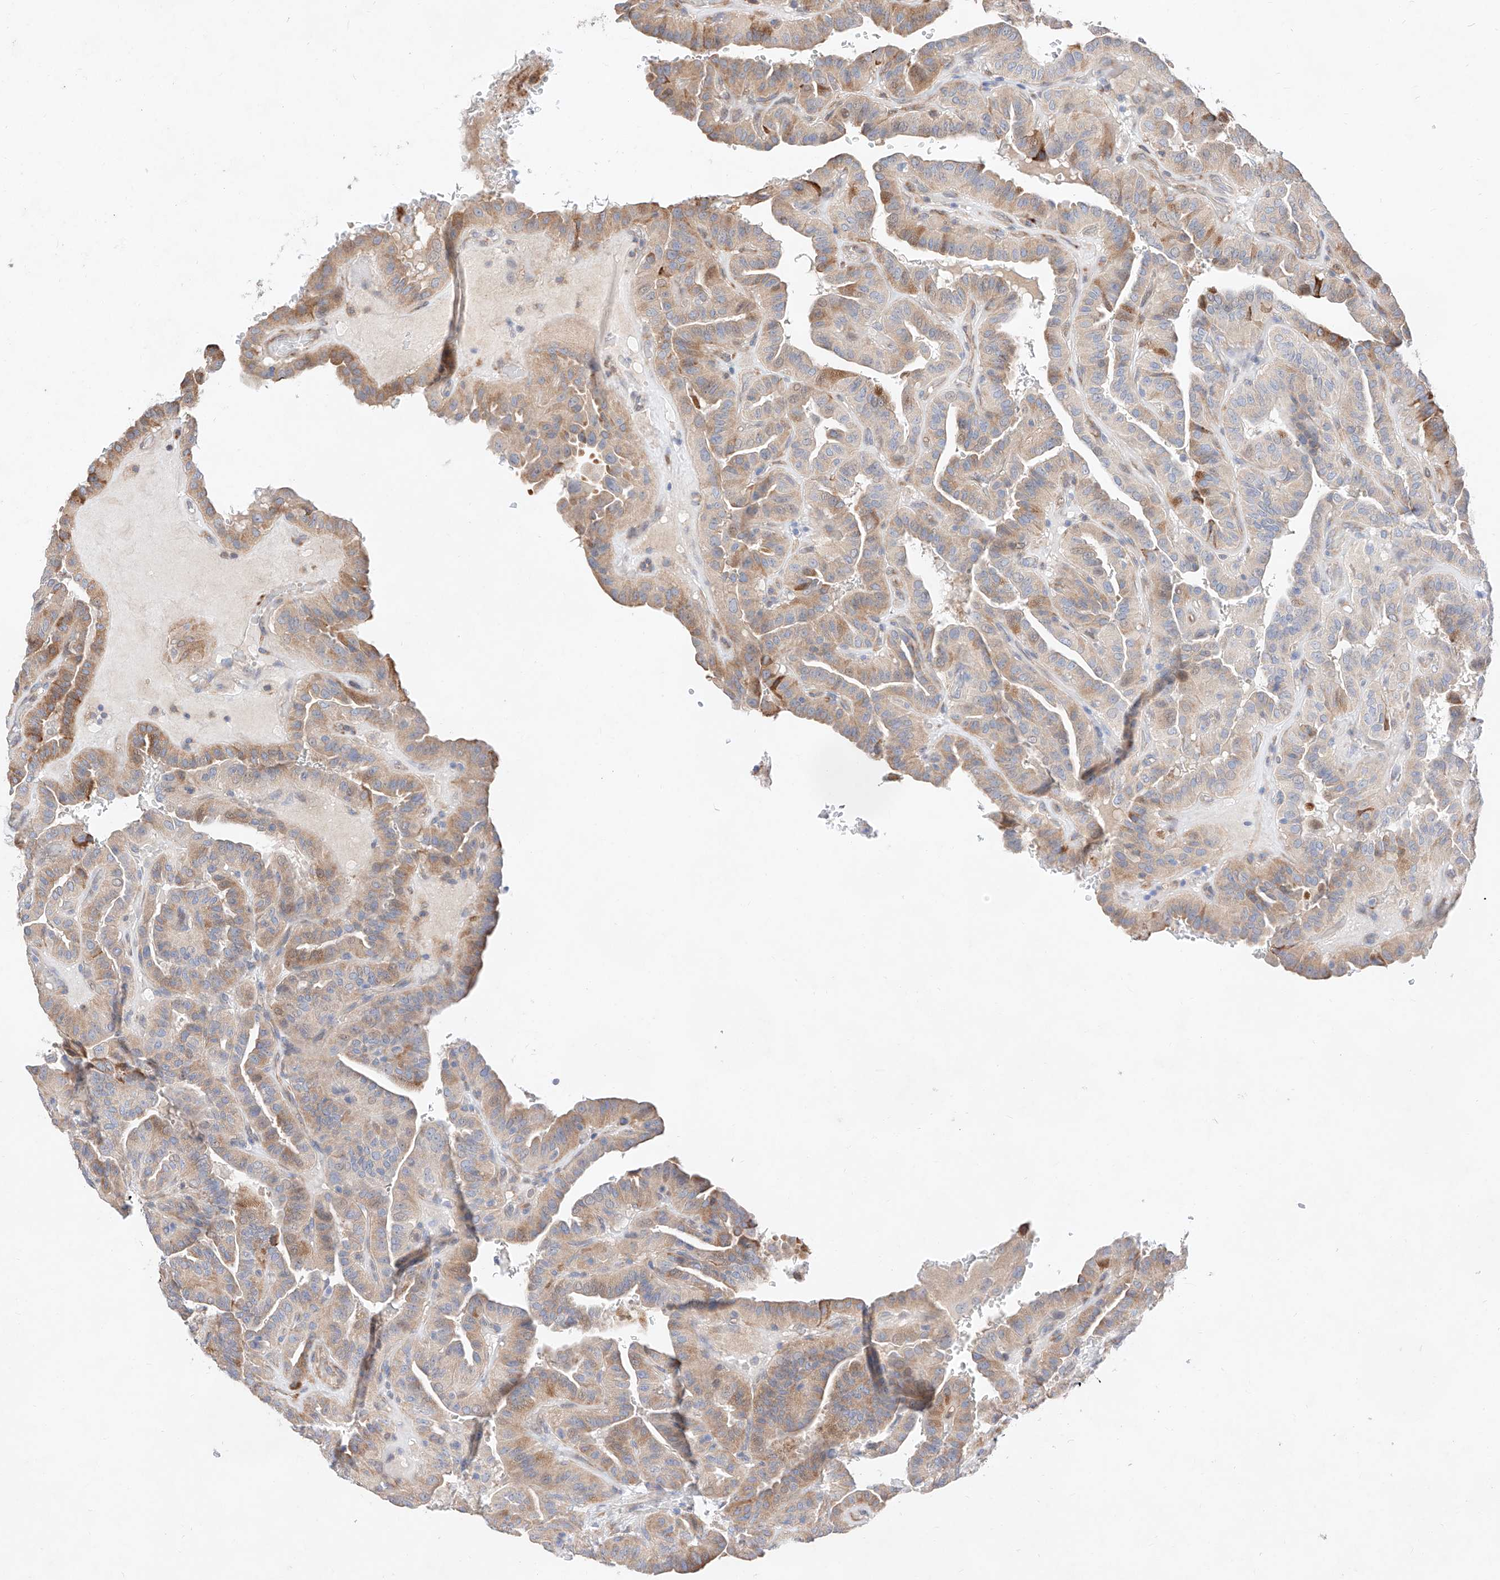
{"staining": {"intensity": "moderate", "quantity": "<25%", "location": "cytoplasmic/membranous"}, "tissue": "thyroid cancer", "cell_type": "Tumor cells", "image_type": "cancer", "snomed": [{"axis": "morphology", "description": "Papillary adenocarcinoma, NOS"}, {"axis": "topography", "description": "Thyroid gland"}], "caption": "Human thyroid cancer stained with a protein marker exhibits moderate staining in tumor cells.", "gene": "ATP9B", "patient": {"sex": "male", "age": 77}}